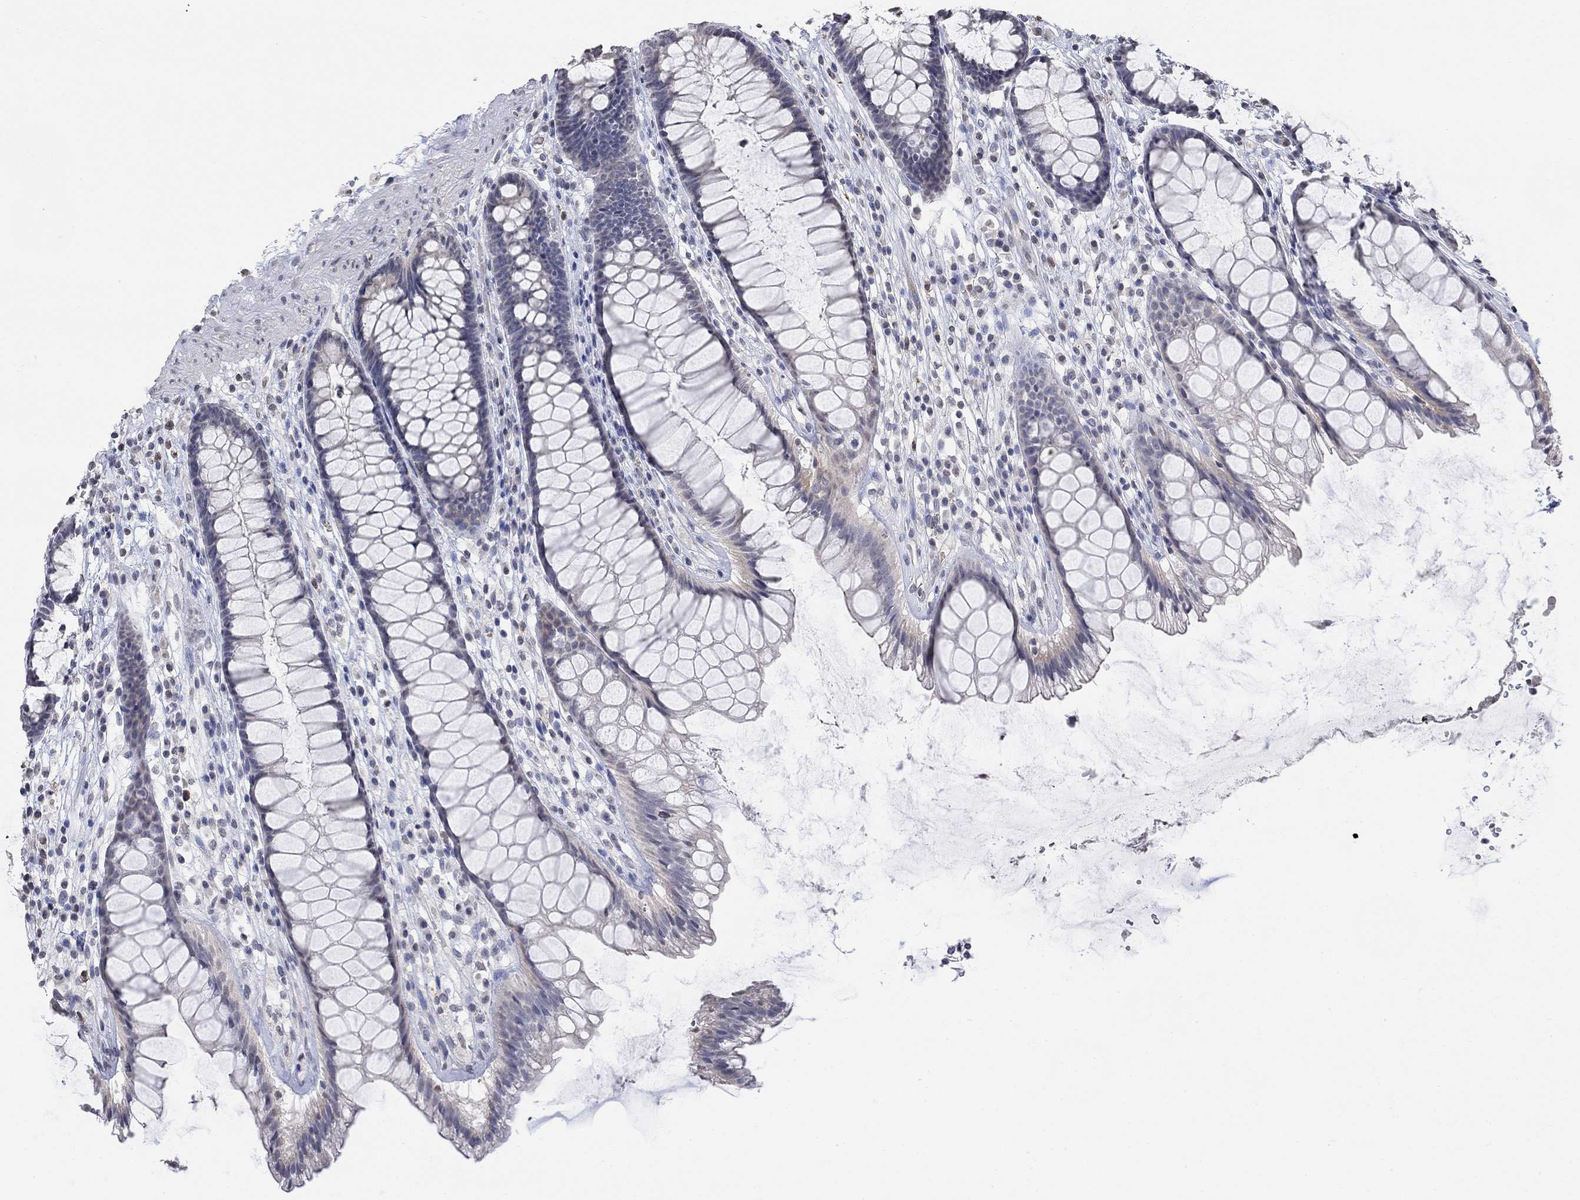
{"staining": {"intensity": "negative", "quantity": "none", "location": "none"}, "tissue": "rectum", "cell_type": "Glandular cells", "image_type": "normal", "snomed": [{"axis": "morphology", "description": "Normal tissue, NOS"}, {"axis": "topography", "description": "Rectum"}], "caption": "Immunohistochemistry (IHC) image of unremarkable rectum stained for a protein (brown), which exhibits no staining in glandular cells.", "gene": "TMEM255A", "patient": {"sex": "male", "age": 72}}